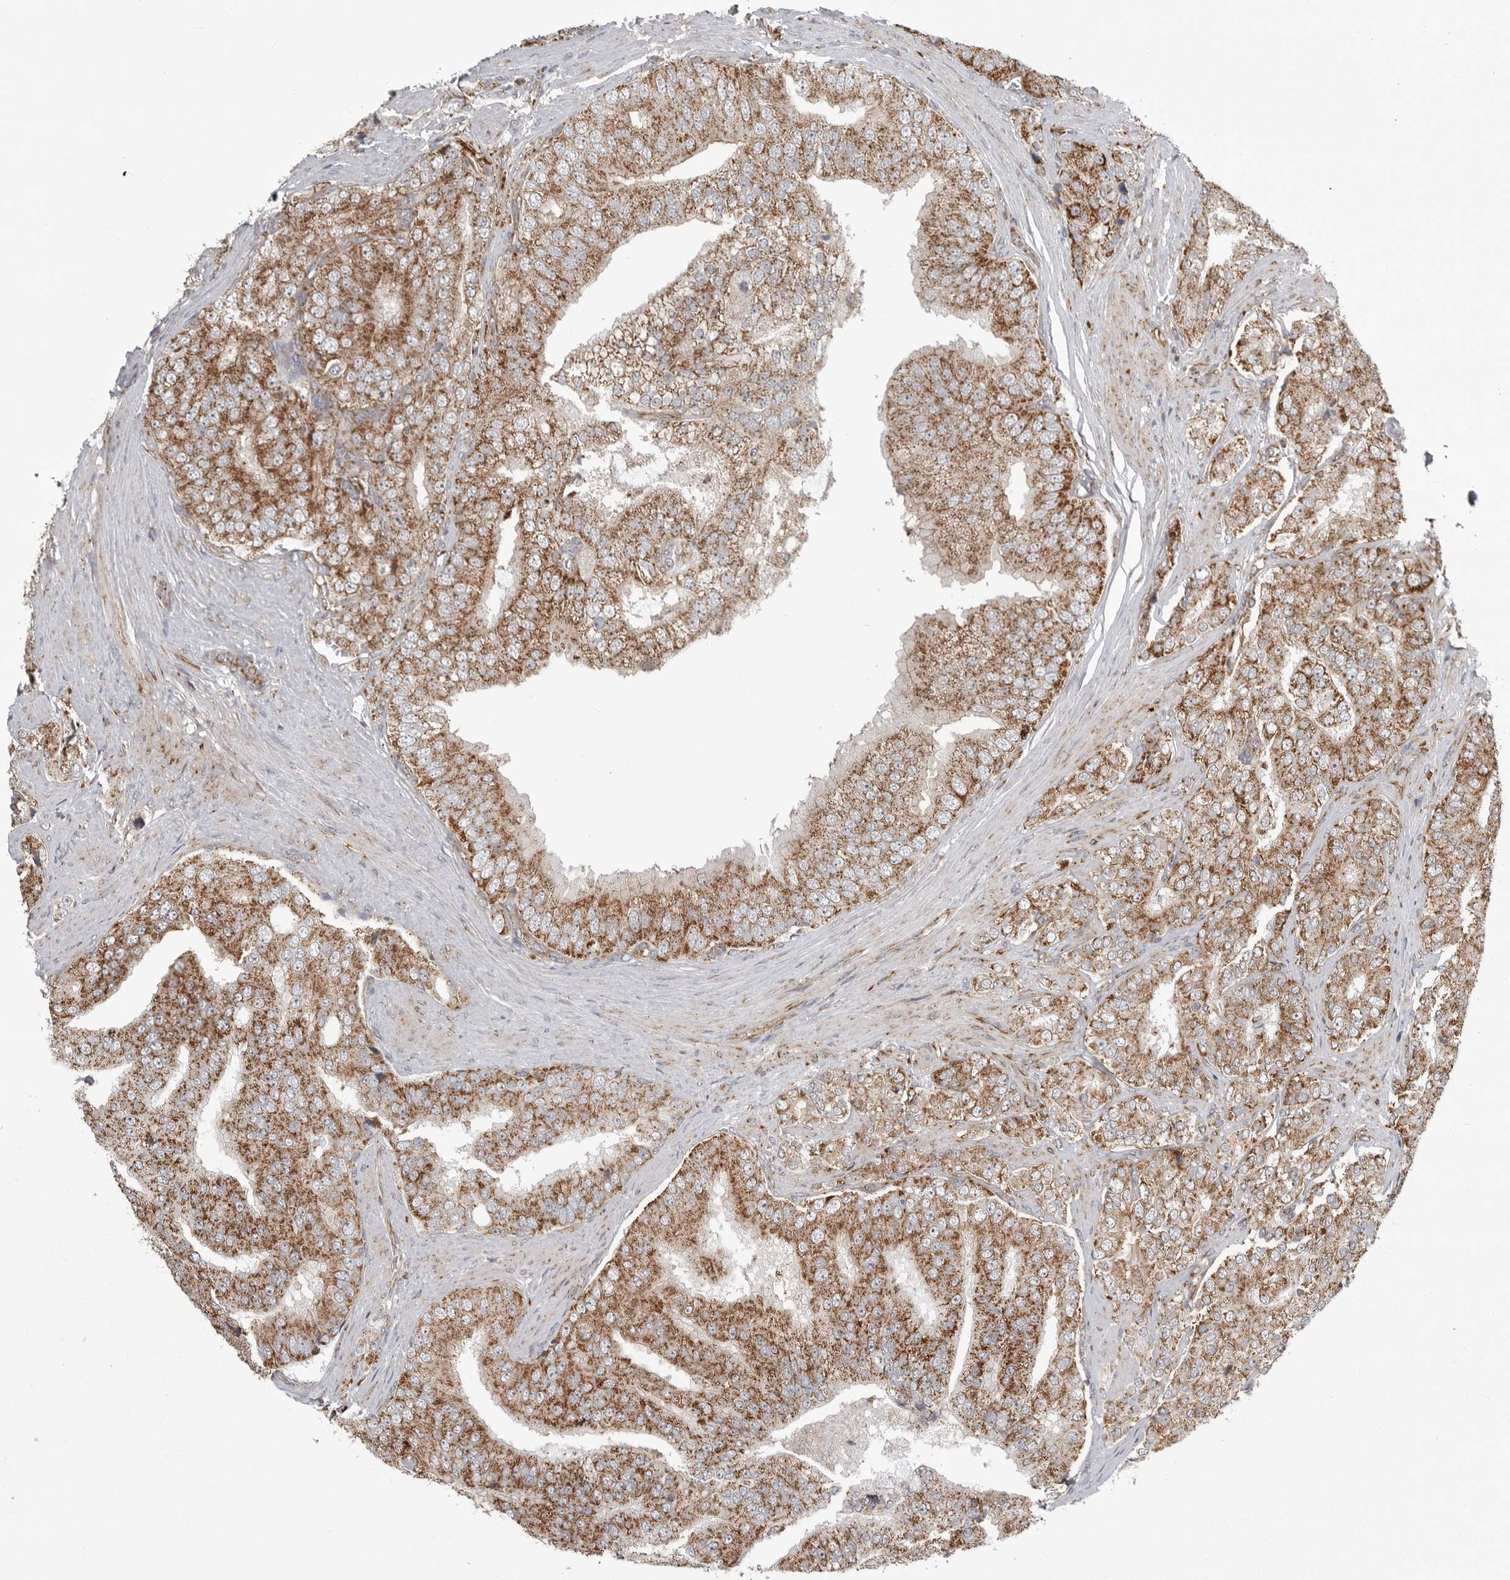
{"staining": {"intensity": "moderate", "quantity": ">75%", "location": "cytoplasmic/membranous"}, "tissue": "prostate cancer", "cell_type": "Tumor cells", "image_type": "cancer", "snomed": [{"axis": "morphology", "description": "Adenocarcinoma, High grade"}, {"axis": "topography", "description": "Prostate"}], "caption": "High-magnification brightfield microscopy of adenocarcinoma (high-grade) (prostate) stained with DAB (brown) and counterstained with hematoxylin (blue). tumor cells exhibit moderate cytoplasmic/membranous positivity is present in about>75% of cells.", "gene": "FH", "patient": {"sex": "male", "age": 58}}